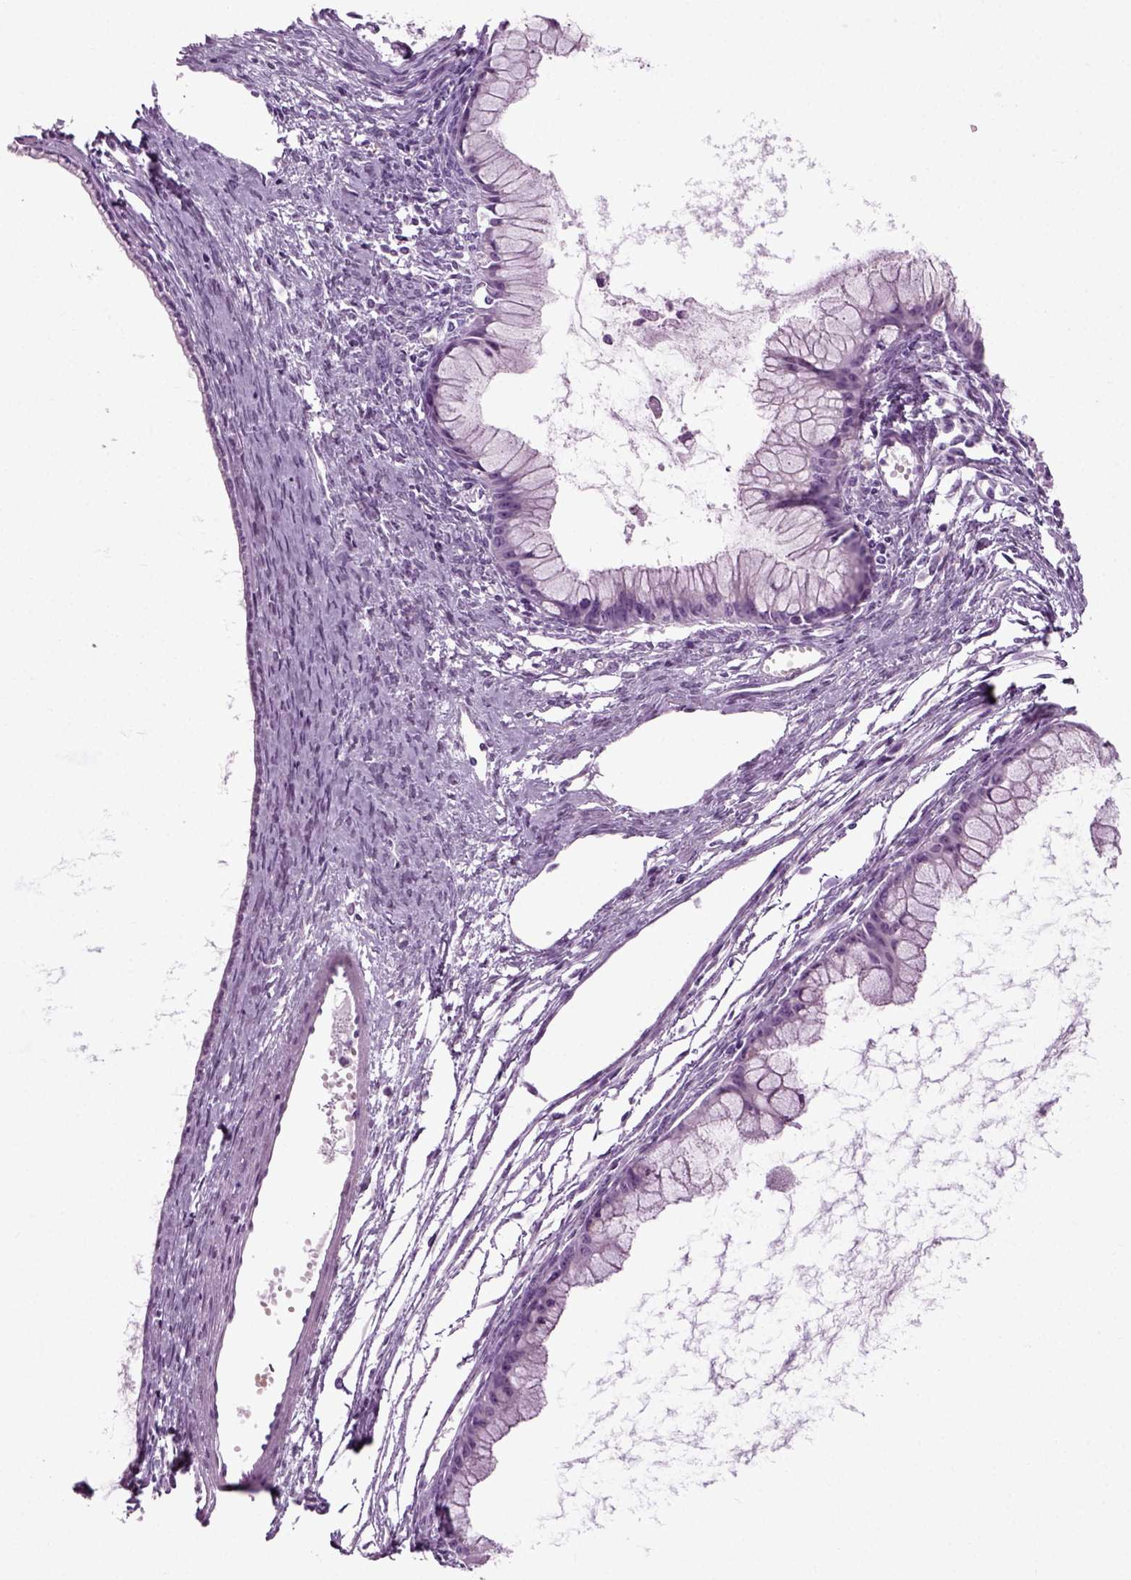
{"staining": {"intensity": "negative", "quantity": "none", "location": "none"}, "tissue": "ovarian cancer", "cell_type": "Tumor cells", "image_type": "cancer", "snomed": [{"axis": "morphology", "description": "Cystadenocarcinoma, mucinous, NOS"}, {"axis": "topography", "description": "Ovary"}], "caption": "An image of ovarian mucinous cystadenocarcinoma stained for a protein shows no brown staining in tumor cells.", "gene": "PRLH", "patient": {"sex": "female", "age": 41}}